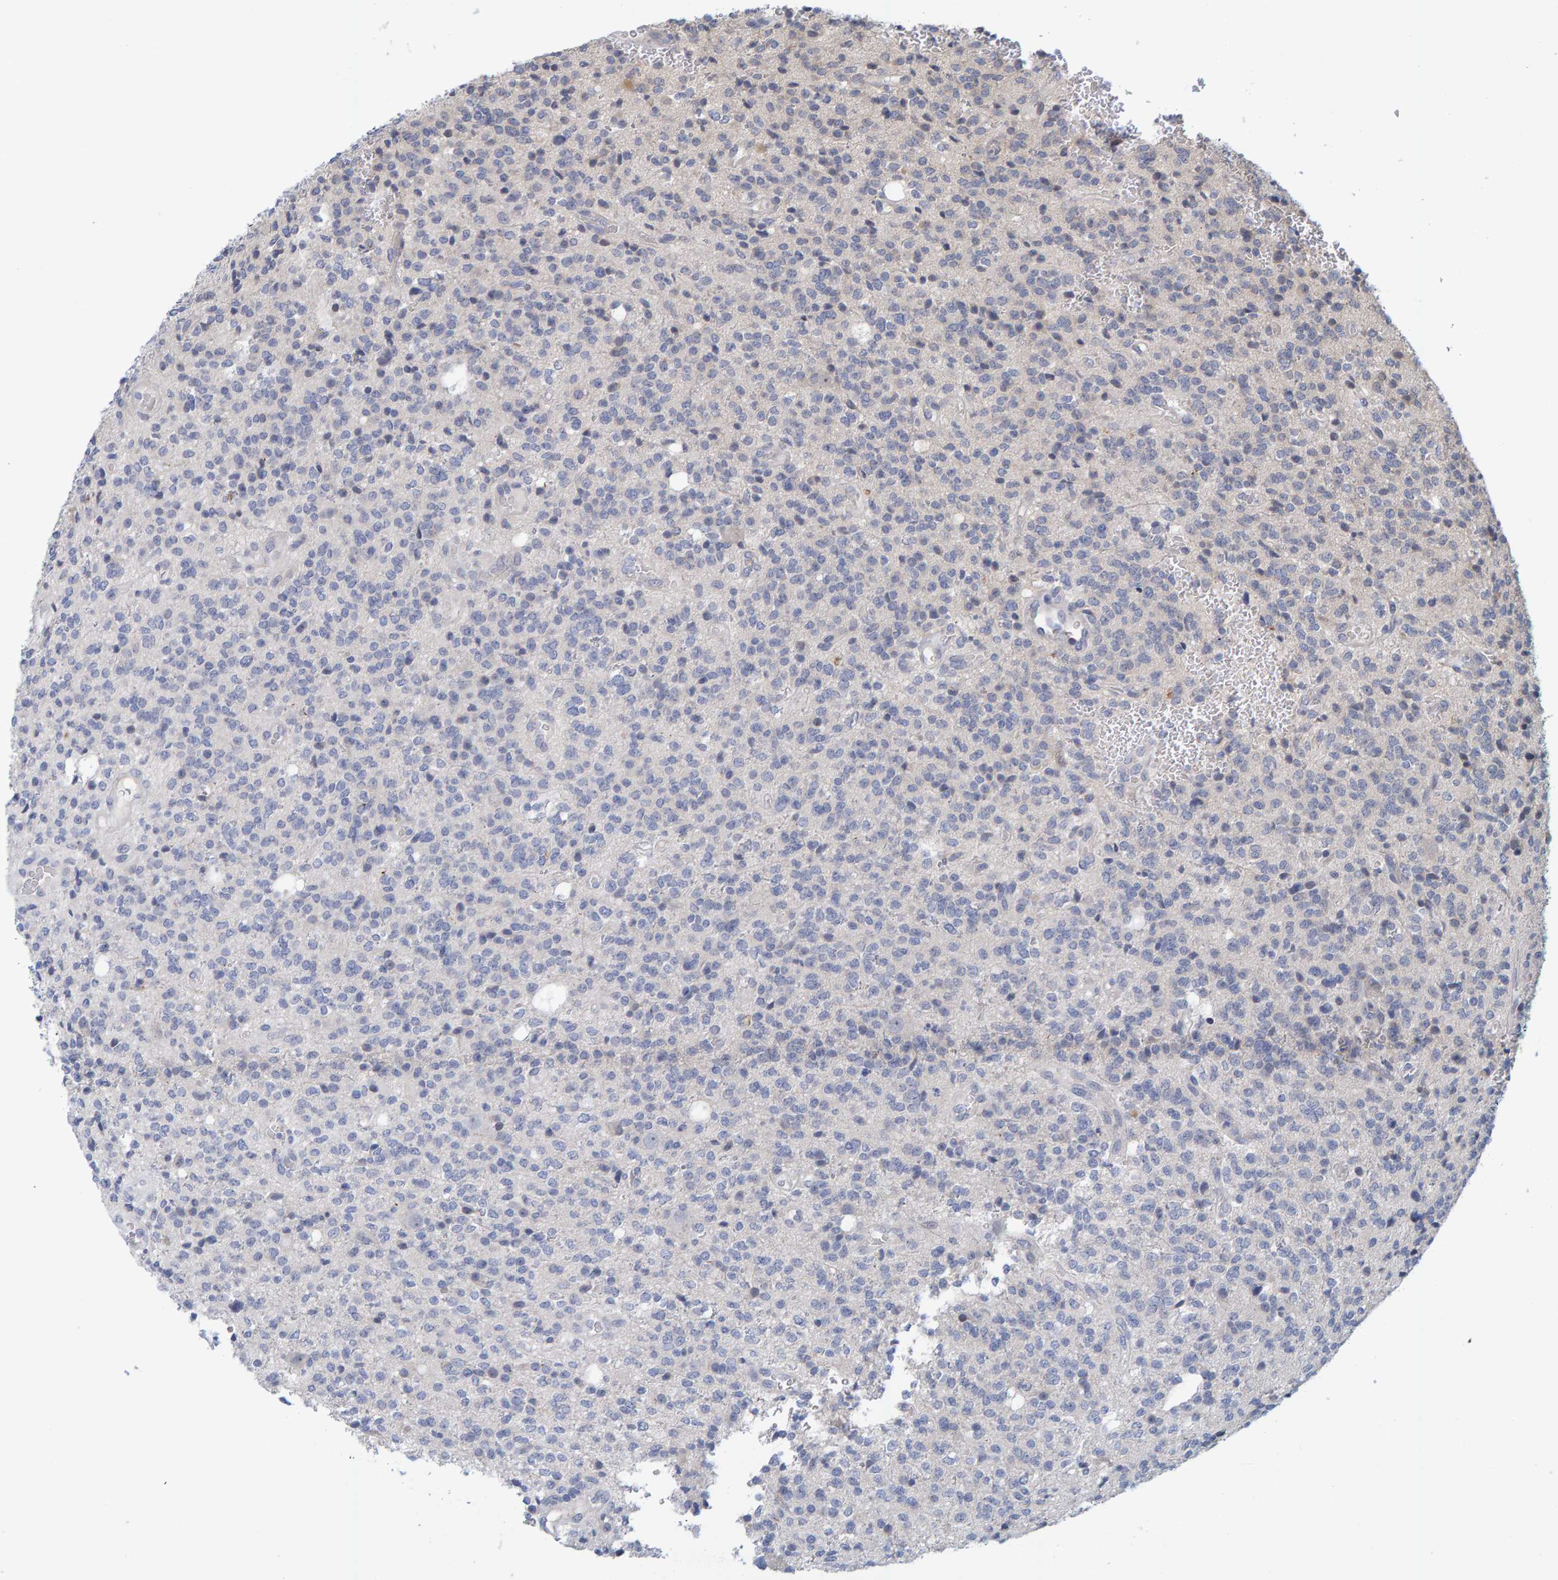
{"staining": {"intensity": "negative", "quantity": "none", "location": "none"}, "tissue": "glioma", "cell_type": "Tumor cells", "image_type": "cancer", "snomed": [{"axis": "morphology", "description": "Glioma, malignant, High grade"}, {"axis": "topography", "description": "Brain"}], "caption": "Micrograph shows no protein positivity in tumor cells of glioma tissue. (DAB immunohistochemistry with hematoxylin counter stain).", "gene": "ZNF77", "patient": {"sex": "male", "age": 34}}